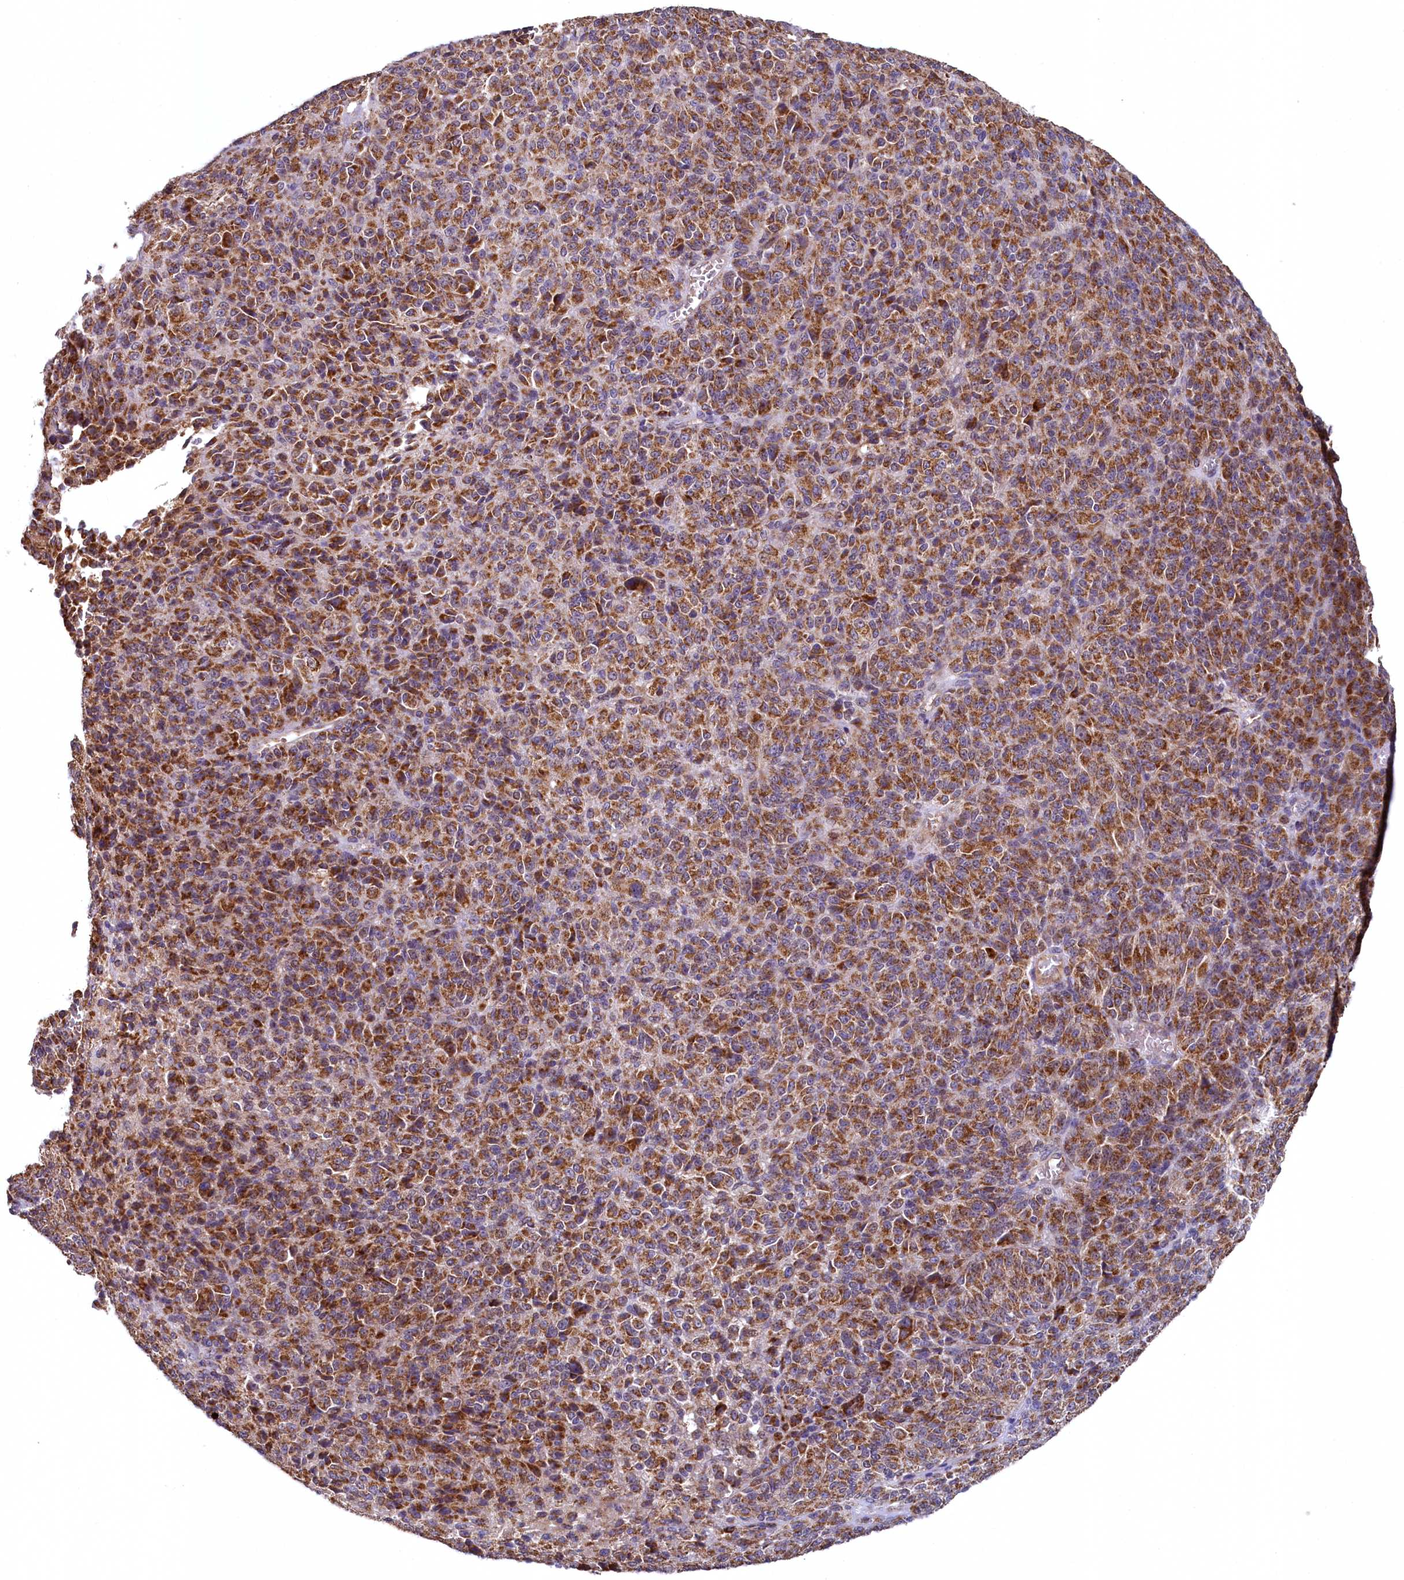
{"staining": {"intensity": "strong", "quantity": ">75%", "location": "cytoplasmic/membranous"}, "tissue": "melanoma", "cell_type": "Tumor cells", "image_type": "cancer", "snomed": [{"axis": "morphology", "description": "Malignant melanoma, Metastatic site"}, {"axis": "topography", "description": "Brain"}], "caption": "Protein expression analysis of human melanoma reveals strong cytoplasmic/membranous positivity in about >75% of tumor cells.", "gene": "METTL4", "patient": {"sex": "female", "age": 56}}